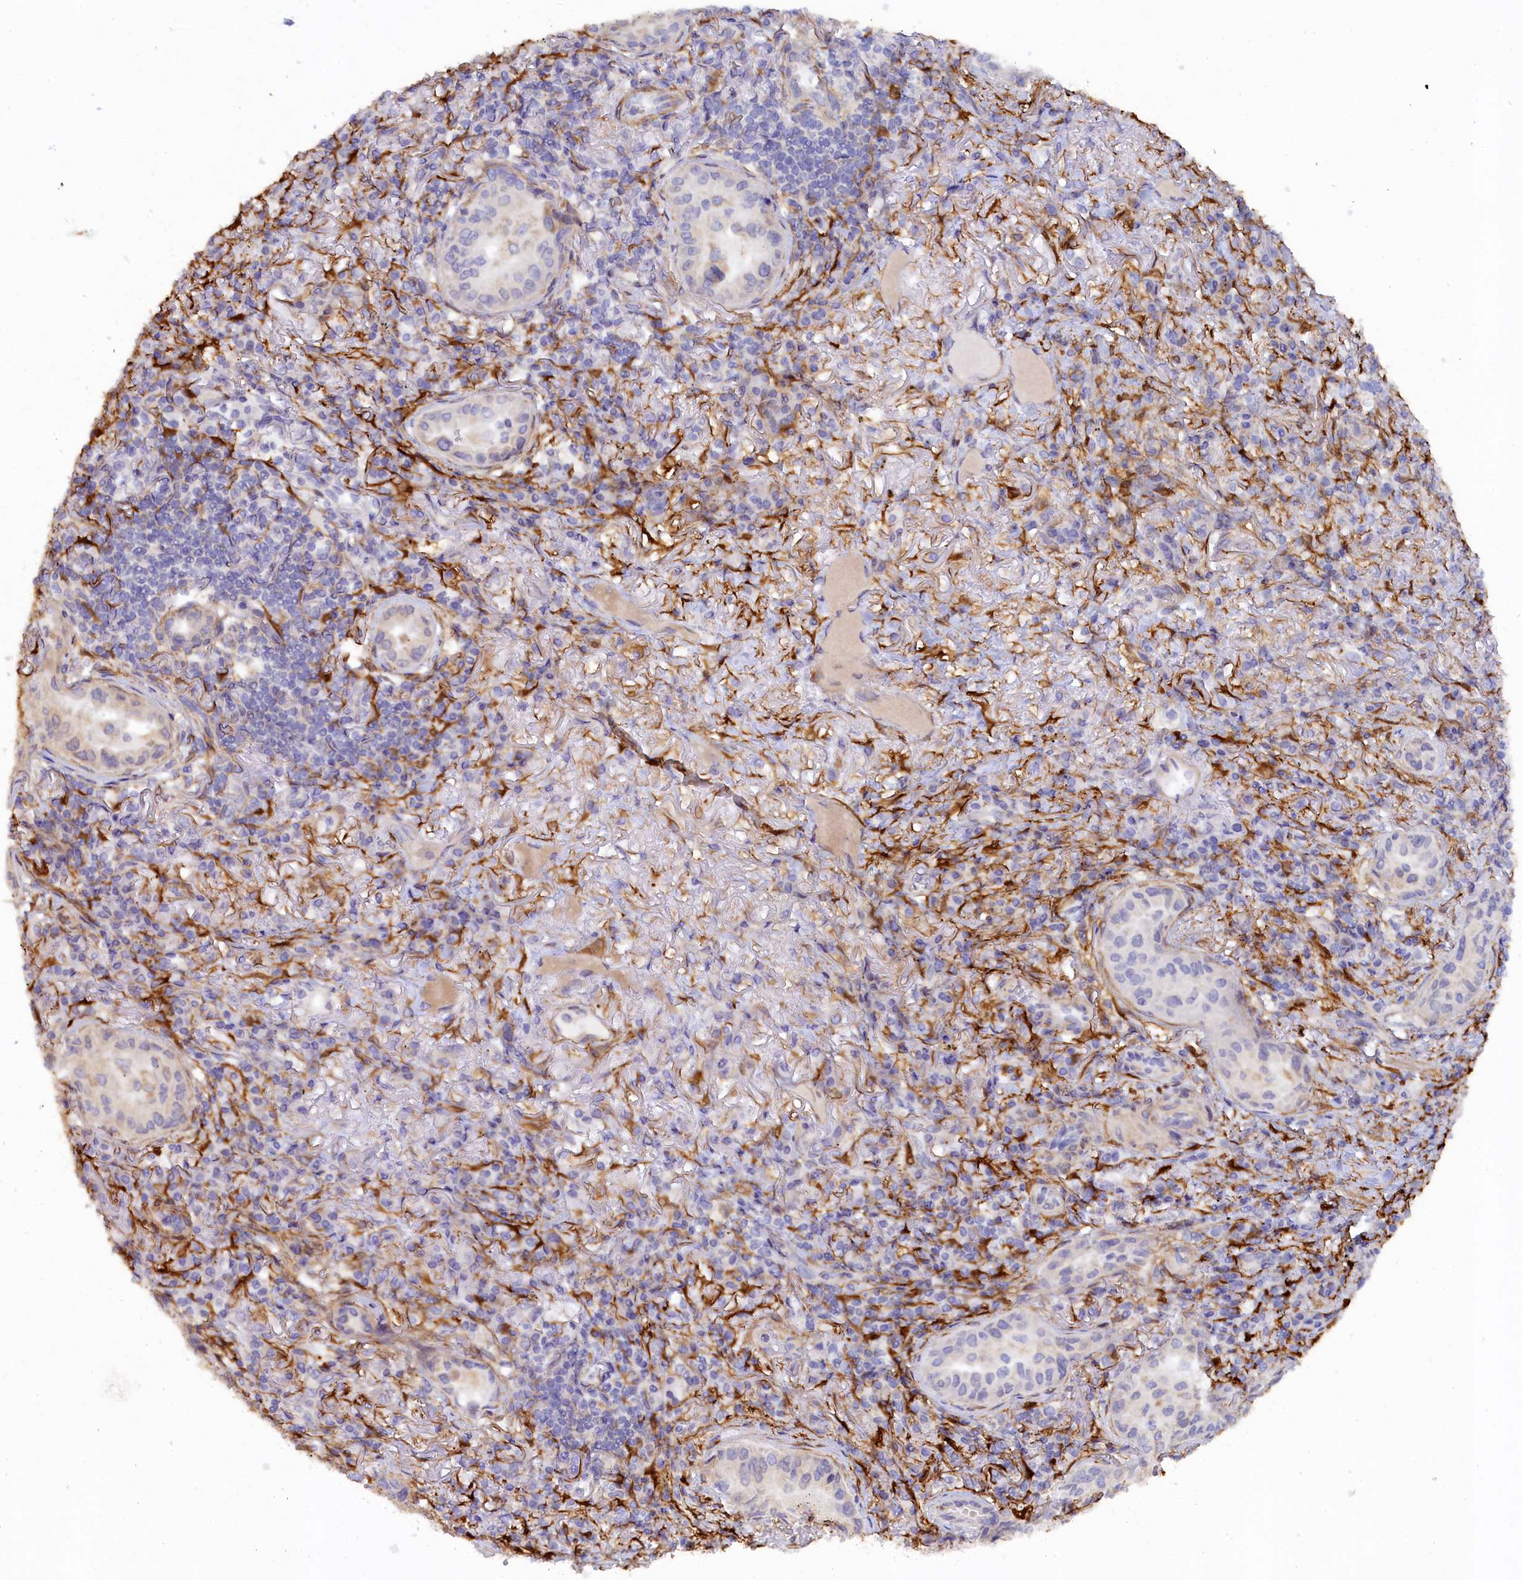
{"staining": {"intensity": "negative", "quantity": "none", "location": "none"}, "tissue": "lung cancer", "cell_type": "Tumor cells", "image_type": "cancer", "snomed": [{"axis": "morphology", "description": "Adenocarcinoma, NOS"}, {"axis": "topography", "description": "Lung"}], "caption": "Immunohistochemistry (IHC) histopathology image of human adenocarcinoma (lung) stained for a protein (brown), which exhibits no expression in tumor cells.", "gene": "POGLUT3", "patient": {"sex": "female", "age": 69}}